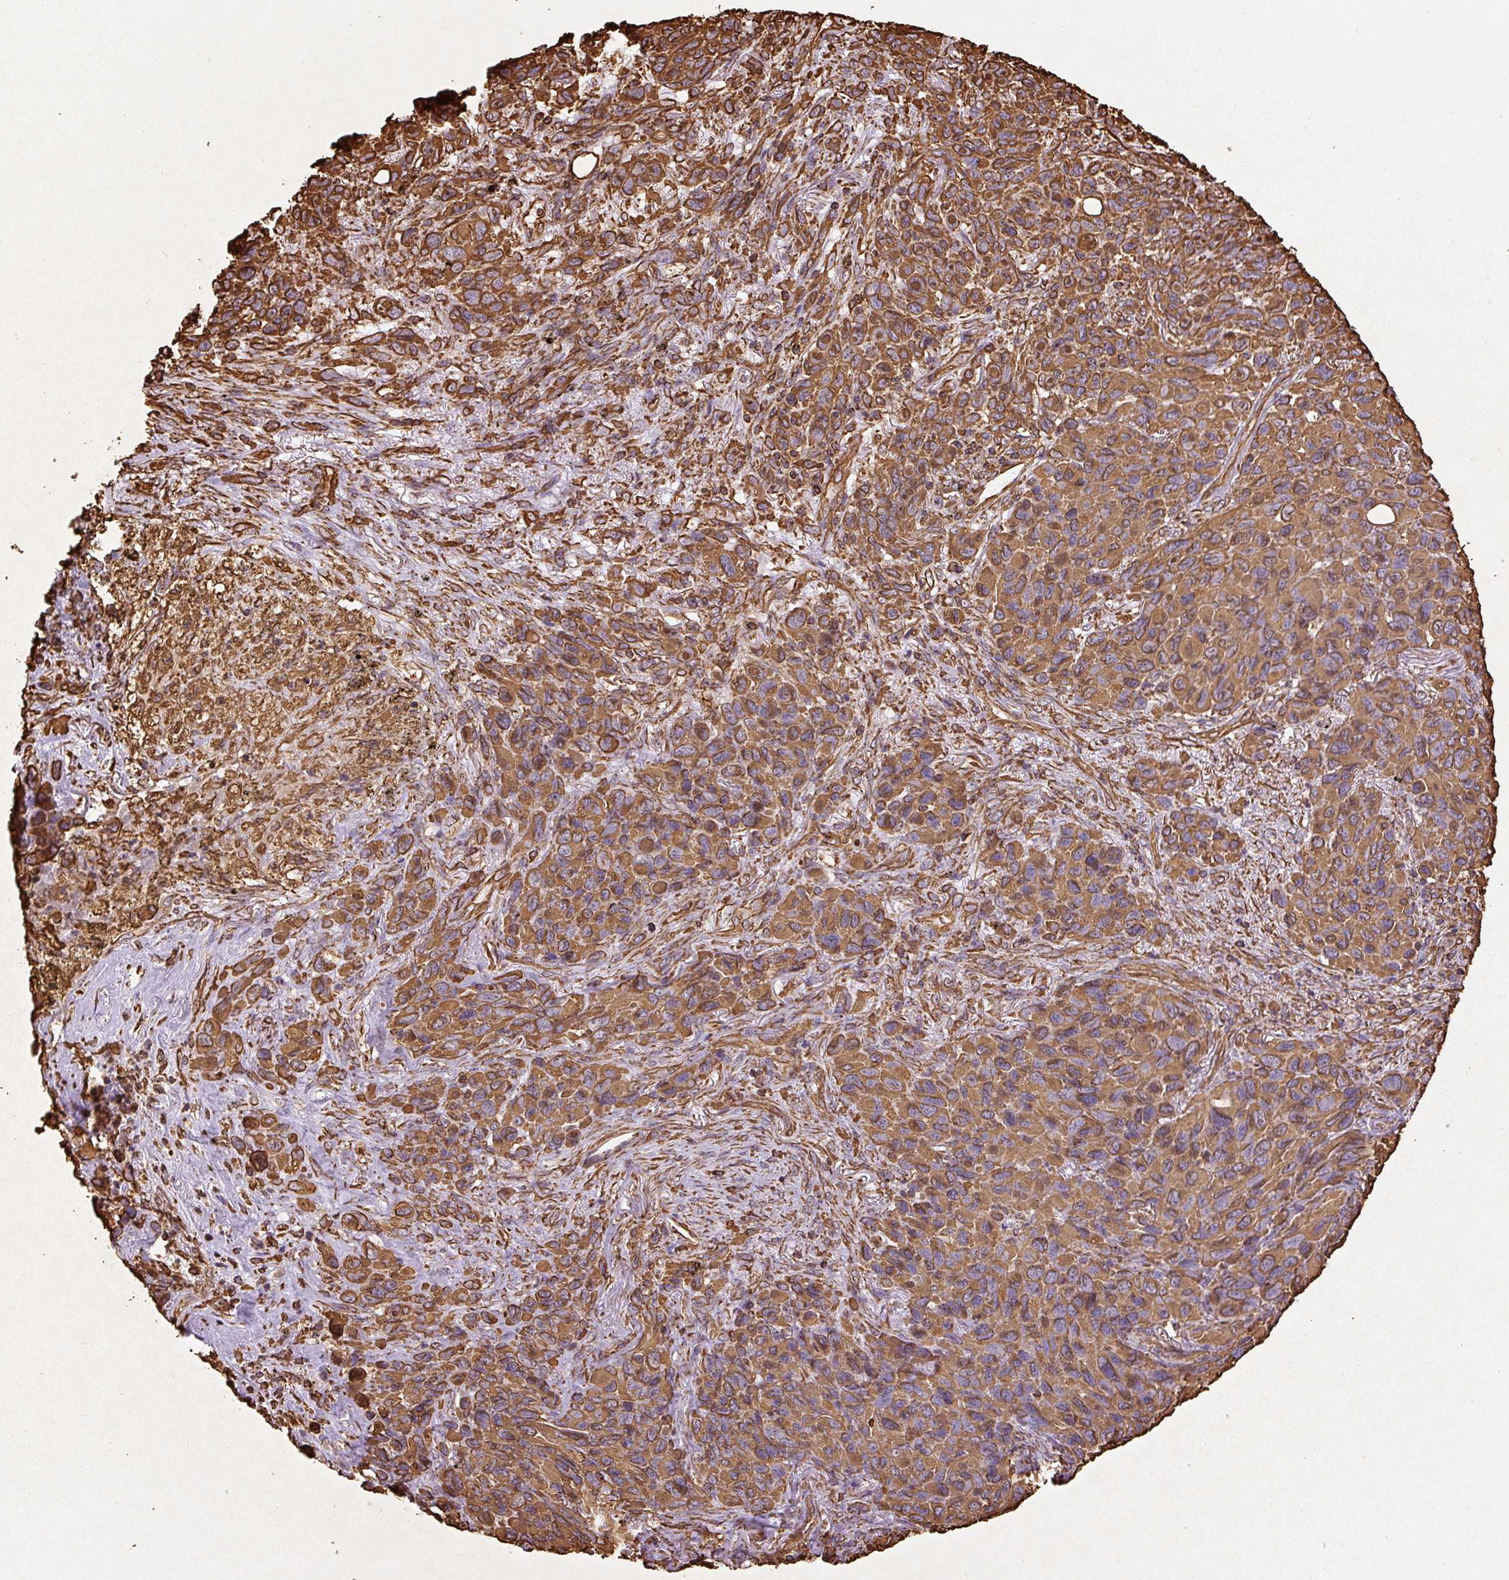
{"staining": {"intensity": "moderate", "quantity": ">75%", "location": "cytoplasmic/membranous"}, "tissue": "melanoma", "cell_type": "Tumor cells", "image_type": "cancer", "snomed": [{"axis": "morphology", "description": "Malignant melanoma, Metastatic site"}, {"axis": "topography", "description": "Lung"}], "caption": "Human malignant melanoma (metastatic site) stained with a protein marker demonstrates moderate staining in tumor cells.", "gene": "VIM", "patient": {"sex": "male", "age": 48}}